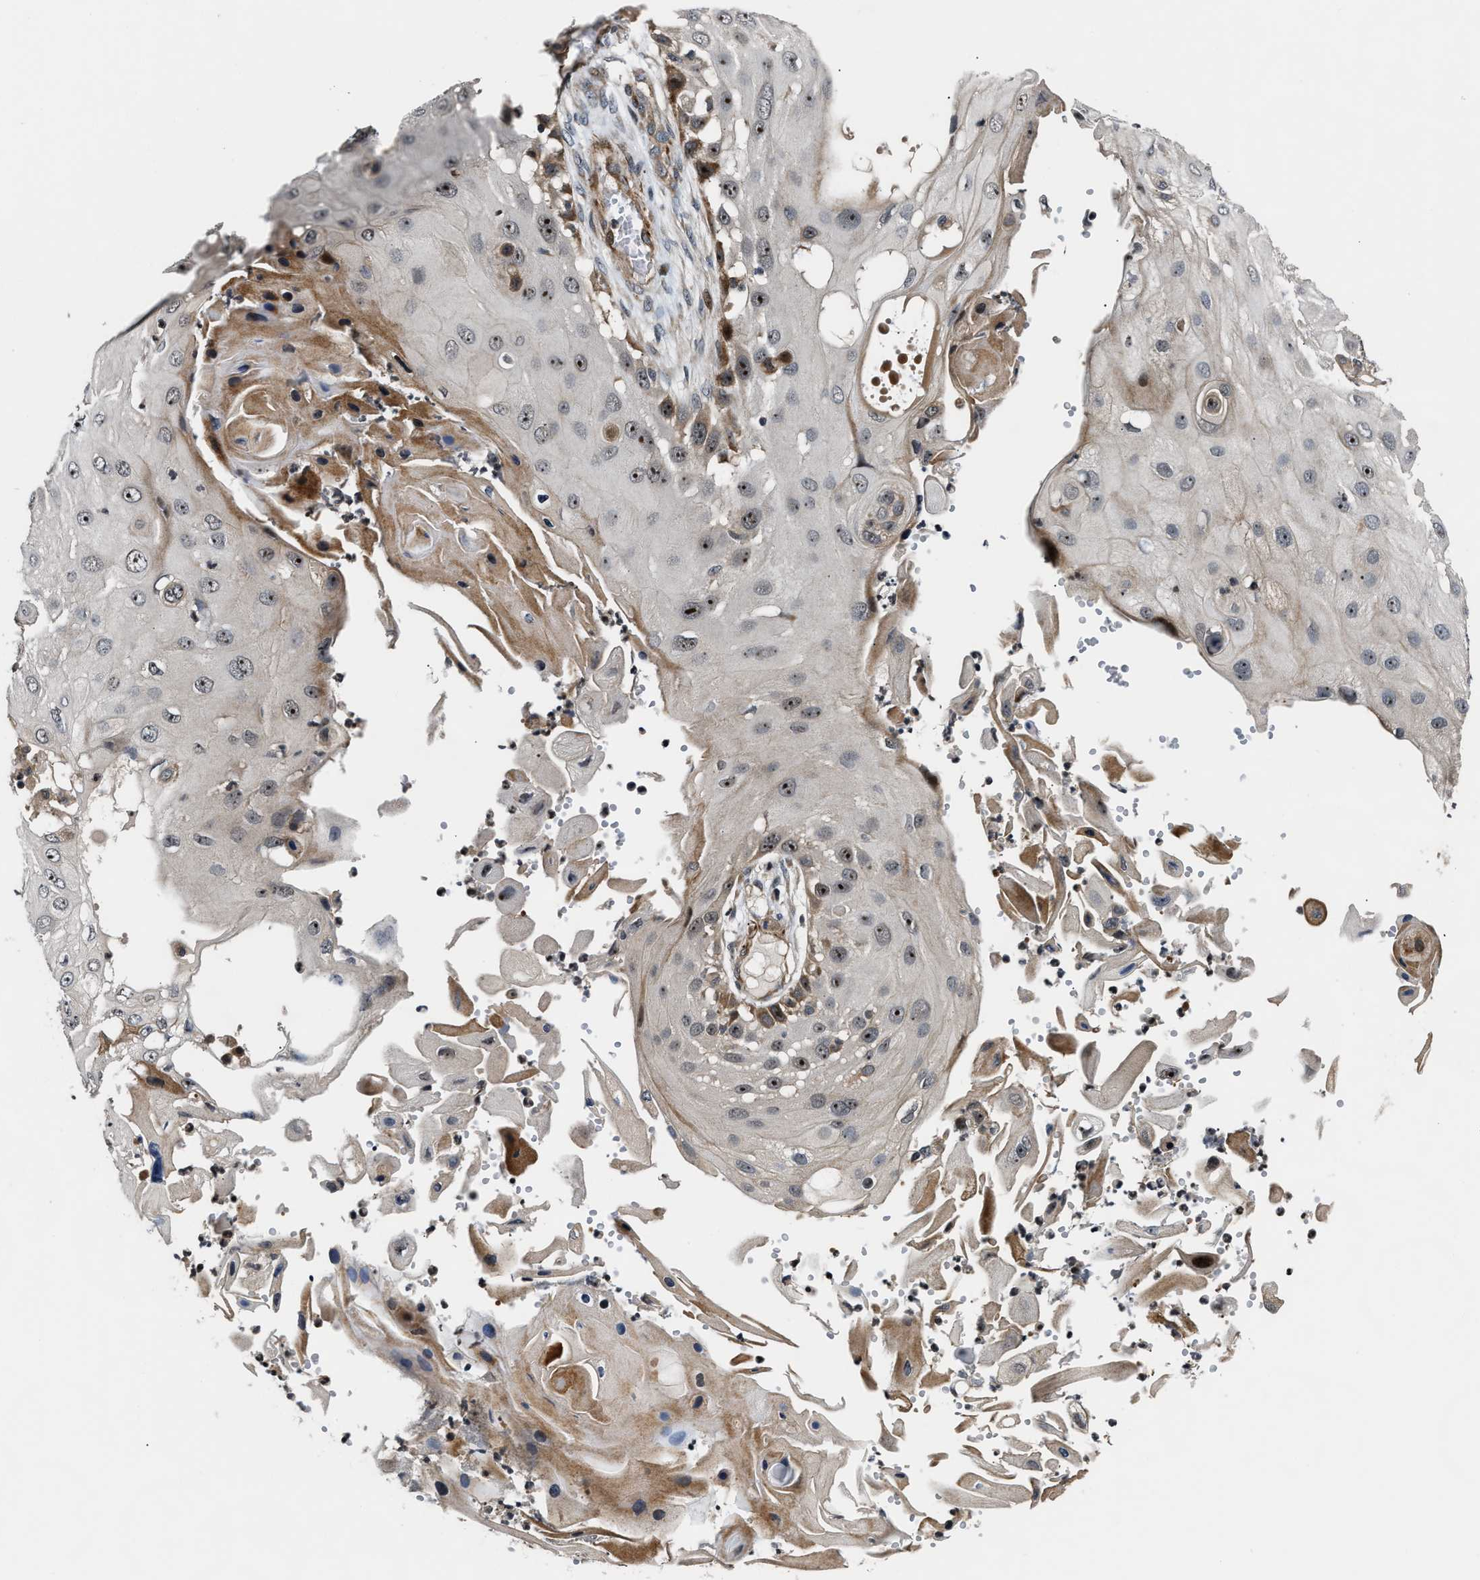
{"staining": {"intensity": "moderate", "quantity": ">75%", "location": "nuclear"}, "tissue": "skin cancer", "cell_type": "Tumor cells", "image_type": "cancer", "snomed": [{"axis": "morphology", "description": "Squamous cell carcinoma, NOS"}, {"axis": "topography", "description": "Skin"}], "caption": "DAB immunohistochemical staining of skin cancer (squamous cell carcinoma) exhibits moderate nuclear protein expression in approximately >75% of tumor cells.", "gene": "ALDH3A2", "patient": {"sex": "female", "age": 44}}